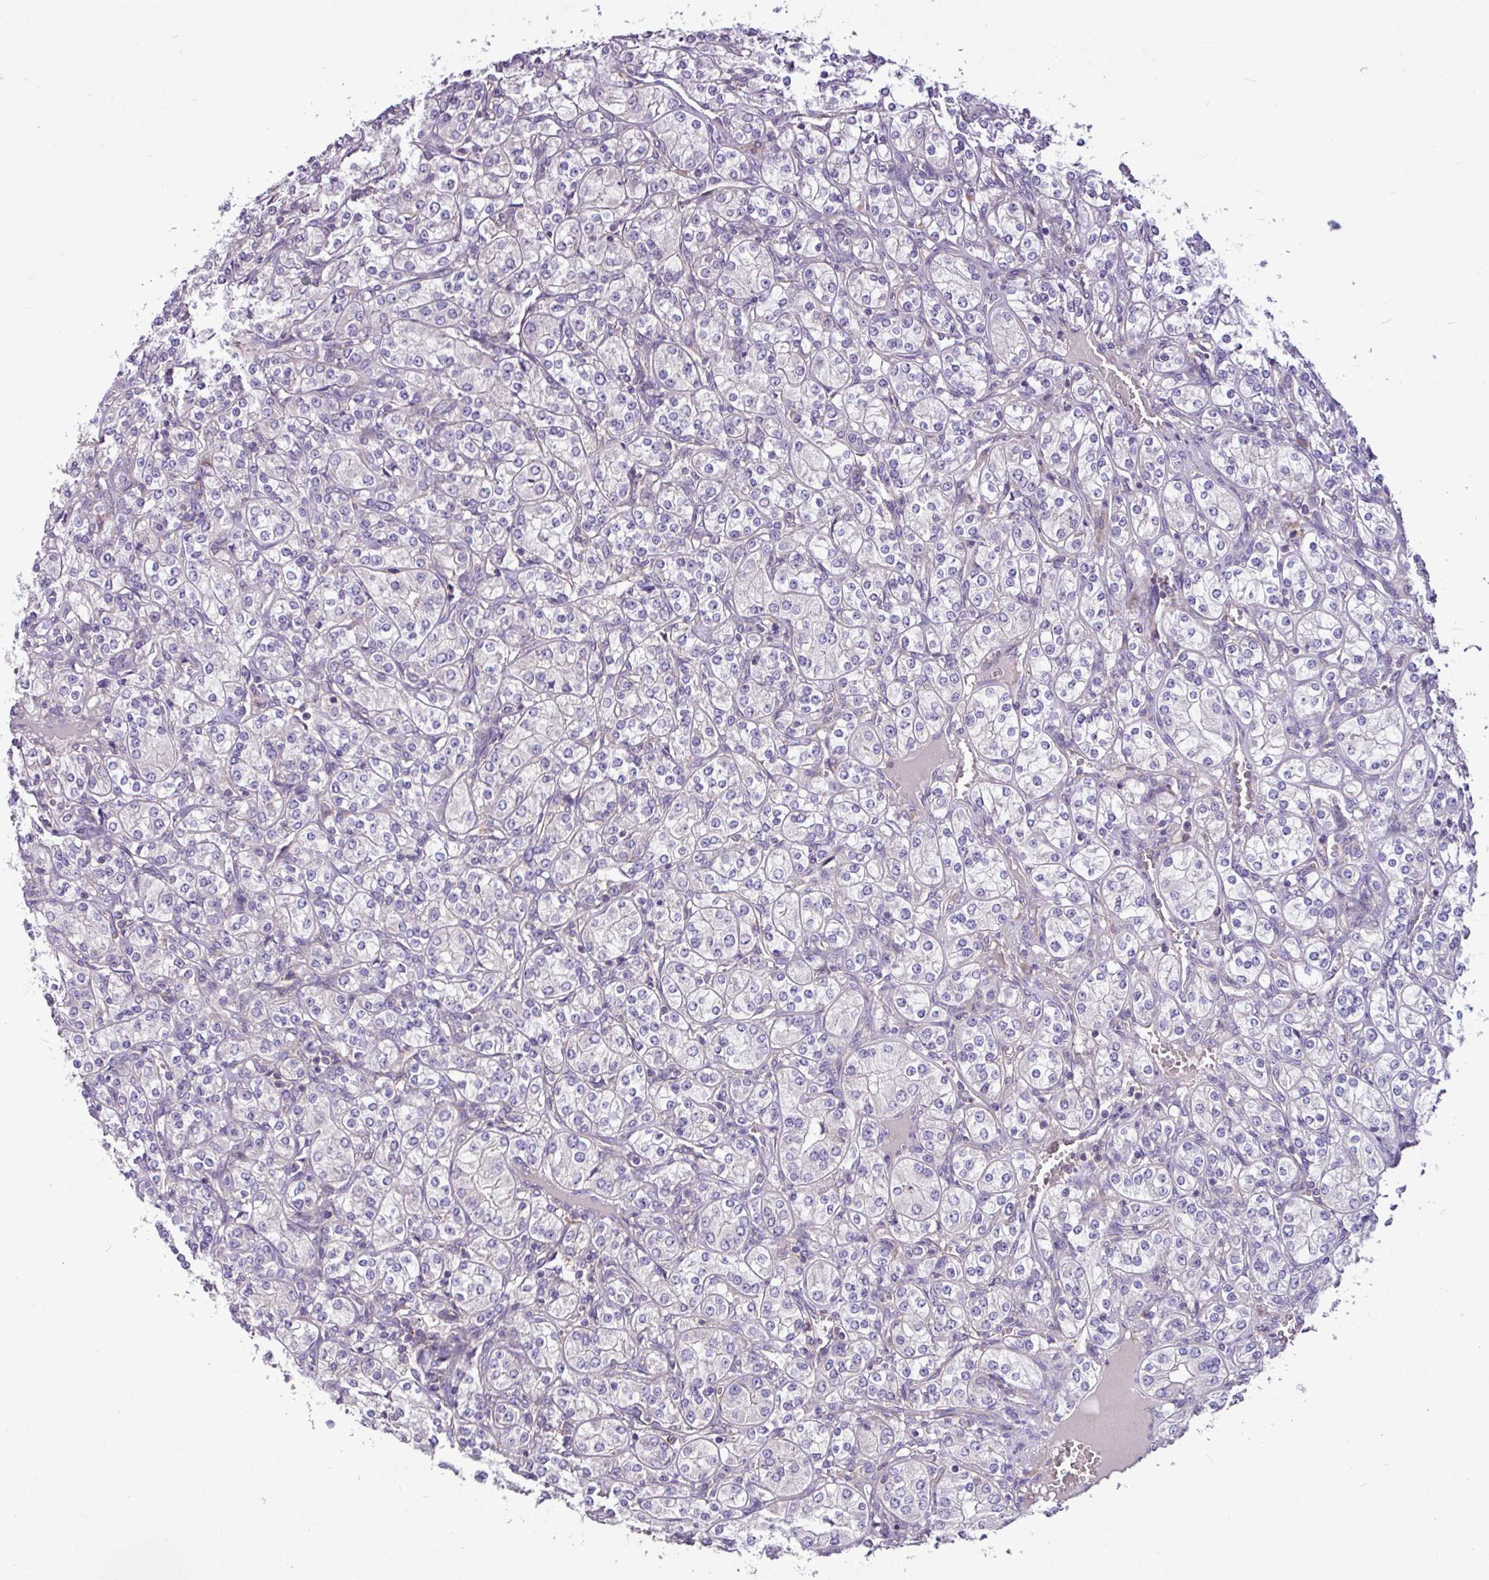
{"staining": {"intensity": "negative", "quantity": "none", "location": "none"}, "tissue": "renal cancer", "cell_type": "Tumor cells", "image_type": "cancer", "snomed": [{"axis": "morphology", "description": "Adenocarcinoma, NOS"}, {"axis": "topography", "description": "Kidney"}], "caption": "Renal cancer (adenocarcinoma) stained for a protein using immunohistochemistry displays no staining tumor cells.", "gene": "MROH2A", "patient": {"sex": "male", "age": 77}}